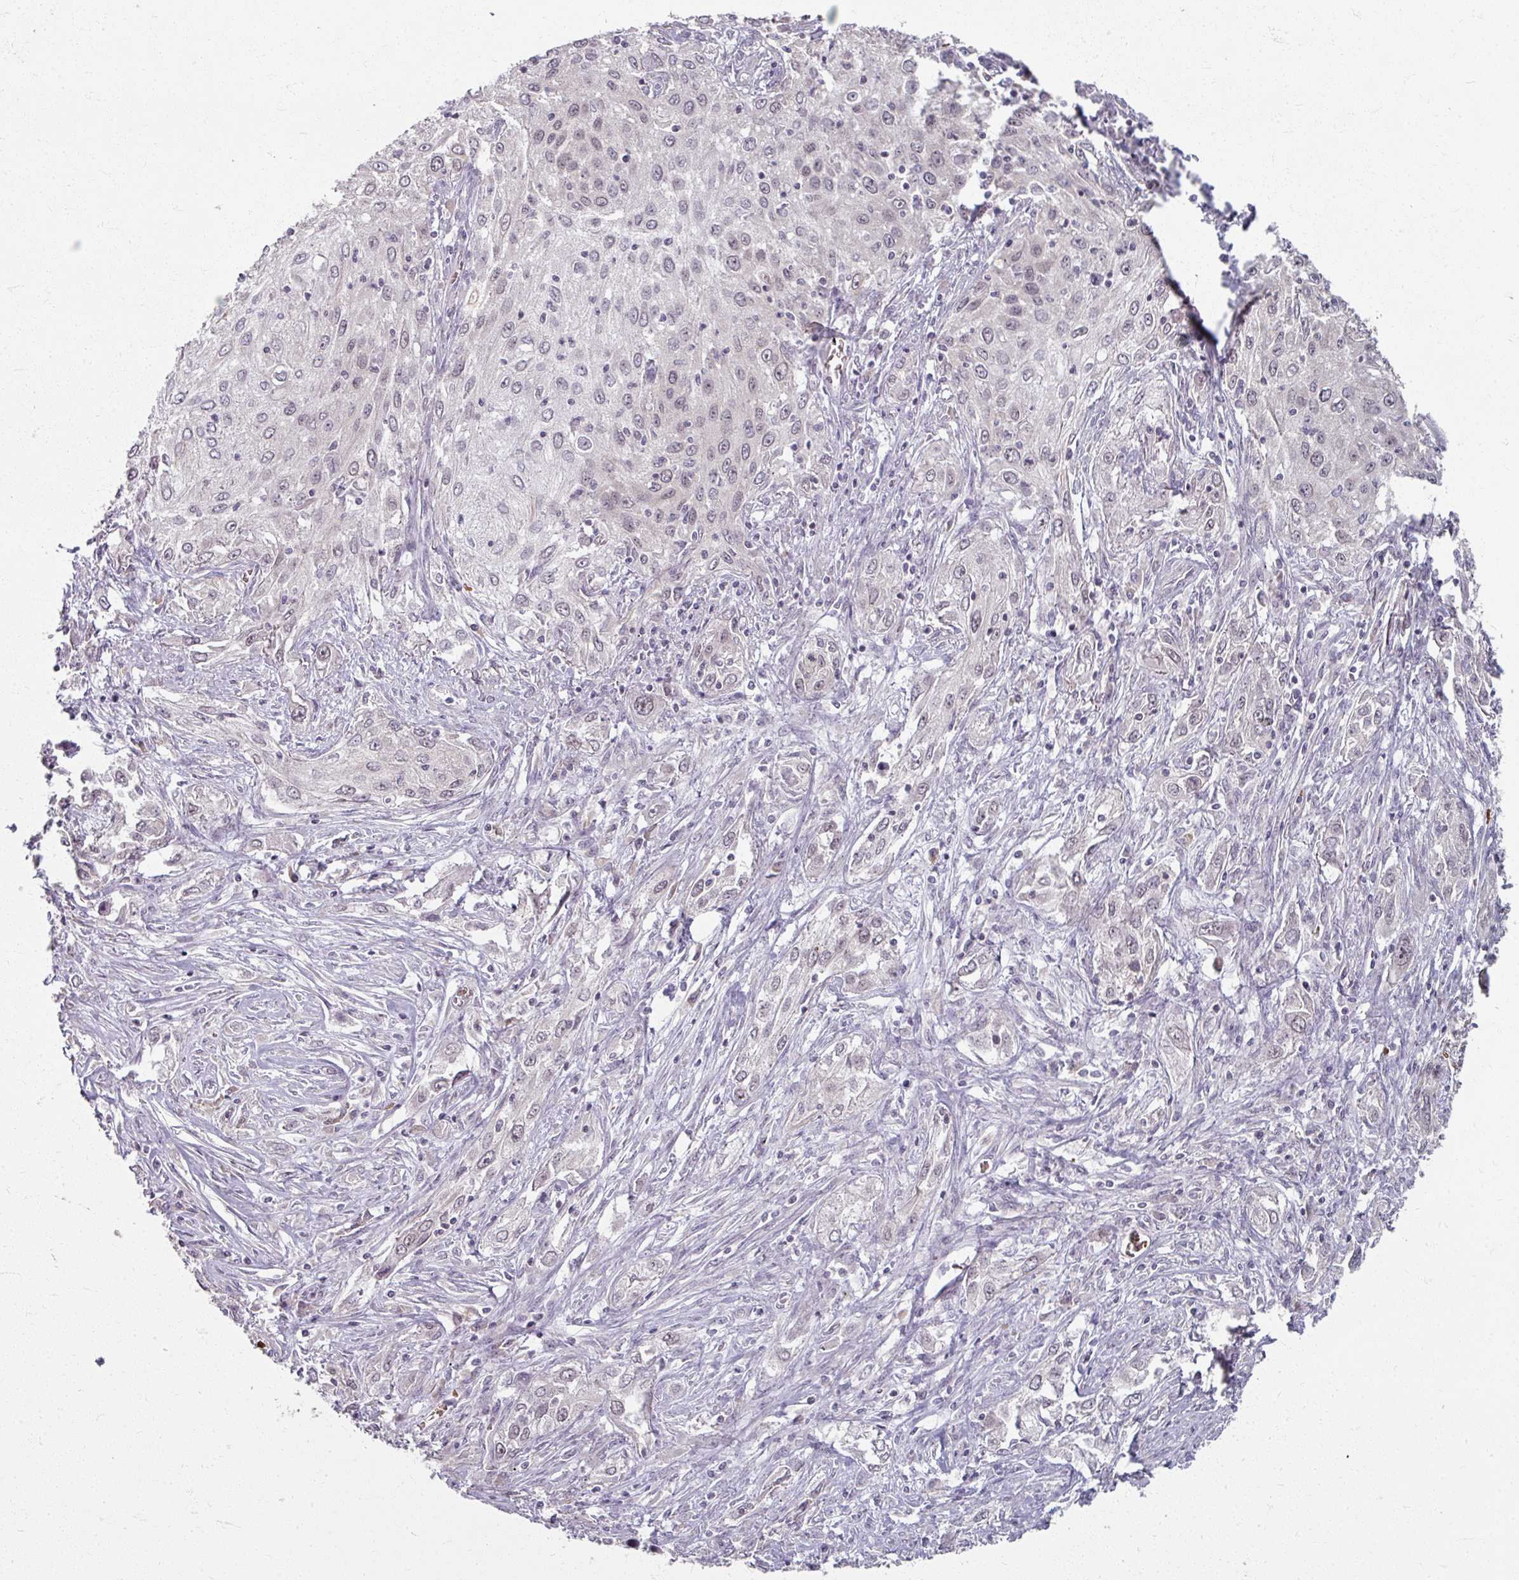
{"staining": {"intensity": "negative", "quantity": "none", "location": "none"}, "tissue": "lung cancer", "cell_type": "Tumor cells", "image_type": "cancer", "snomed": [{"axis": "morphology", "description": "Squamous cell carcinoma, NOS"}, {"axis": "topography", "description": "Lung"}], "caption": "DAB immunohistochemical staining of squamous cell carcinoma (lung) shows no significant expression in tumor cells.", "gene": "KMT5C", "patient": {"sex": "female", "age": 69}}